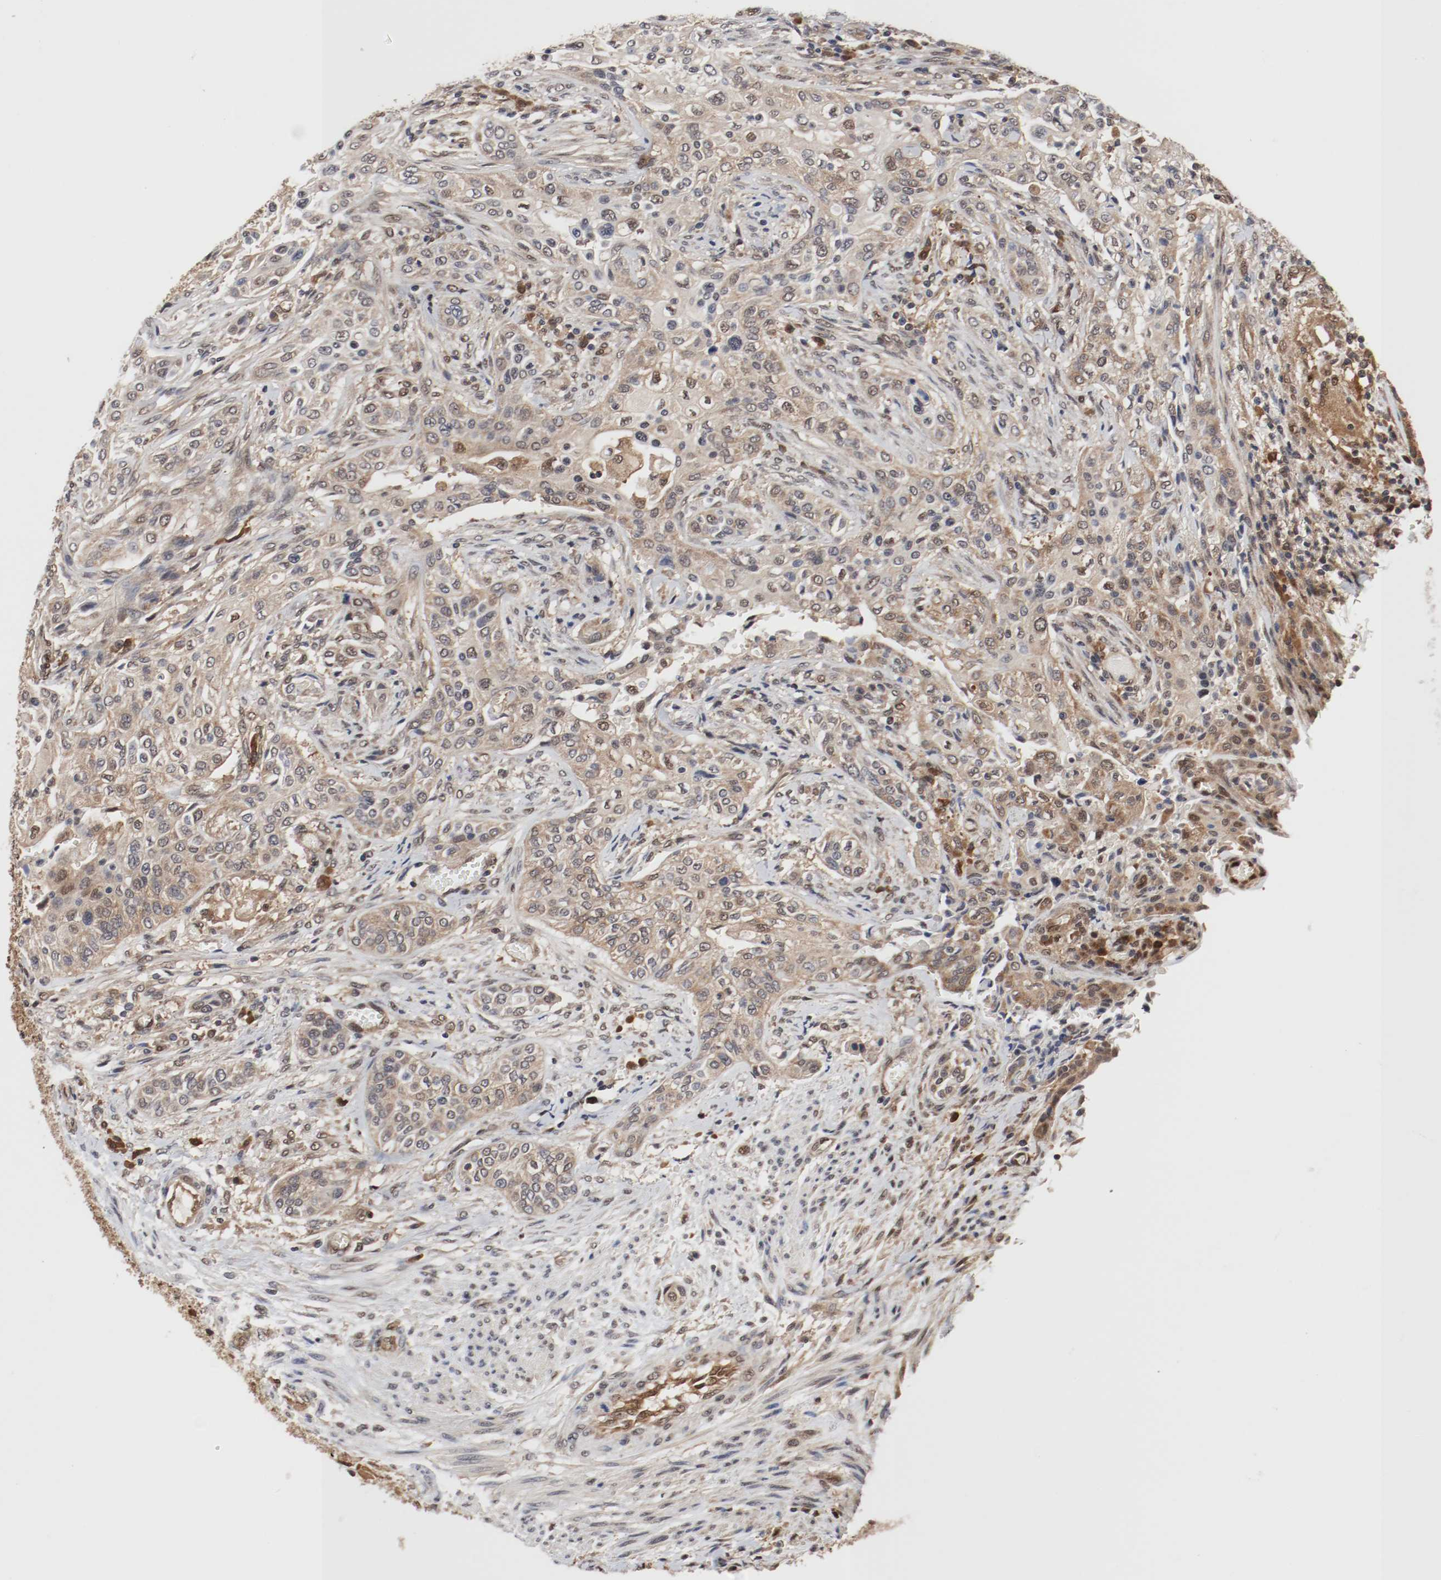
{"staining": {"intensity": "moderate", "quantity": ">75%", "location": "cytoplasmic/membranous"}, "tissue": "urothelial cancer", "cell_type": "Tumor cells", "image_type": "cancer", "snomed": [{"axis": "morphology", "description": "Urothelial carcinoma, High grade"}, {"axis": "topography", "description": "Urinary bladder"}], "caption": "This is a histology image of immunohistochemistry staining of urothelial carcinoma (high-grade), which shows moderate positivity in the cytoplasmic/membranous of tumor cells.", "gene": "AFG3L2", "patient": {"sex": "male", "age": 74}}